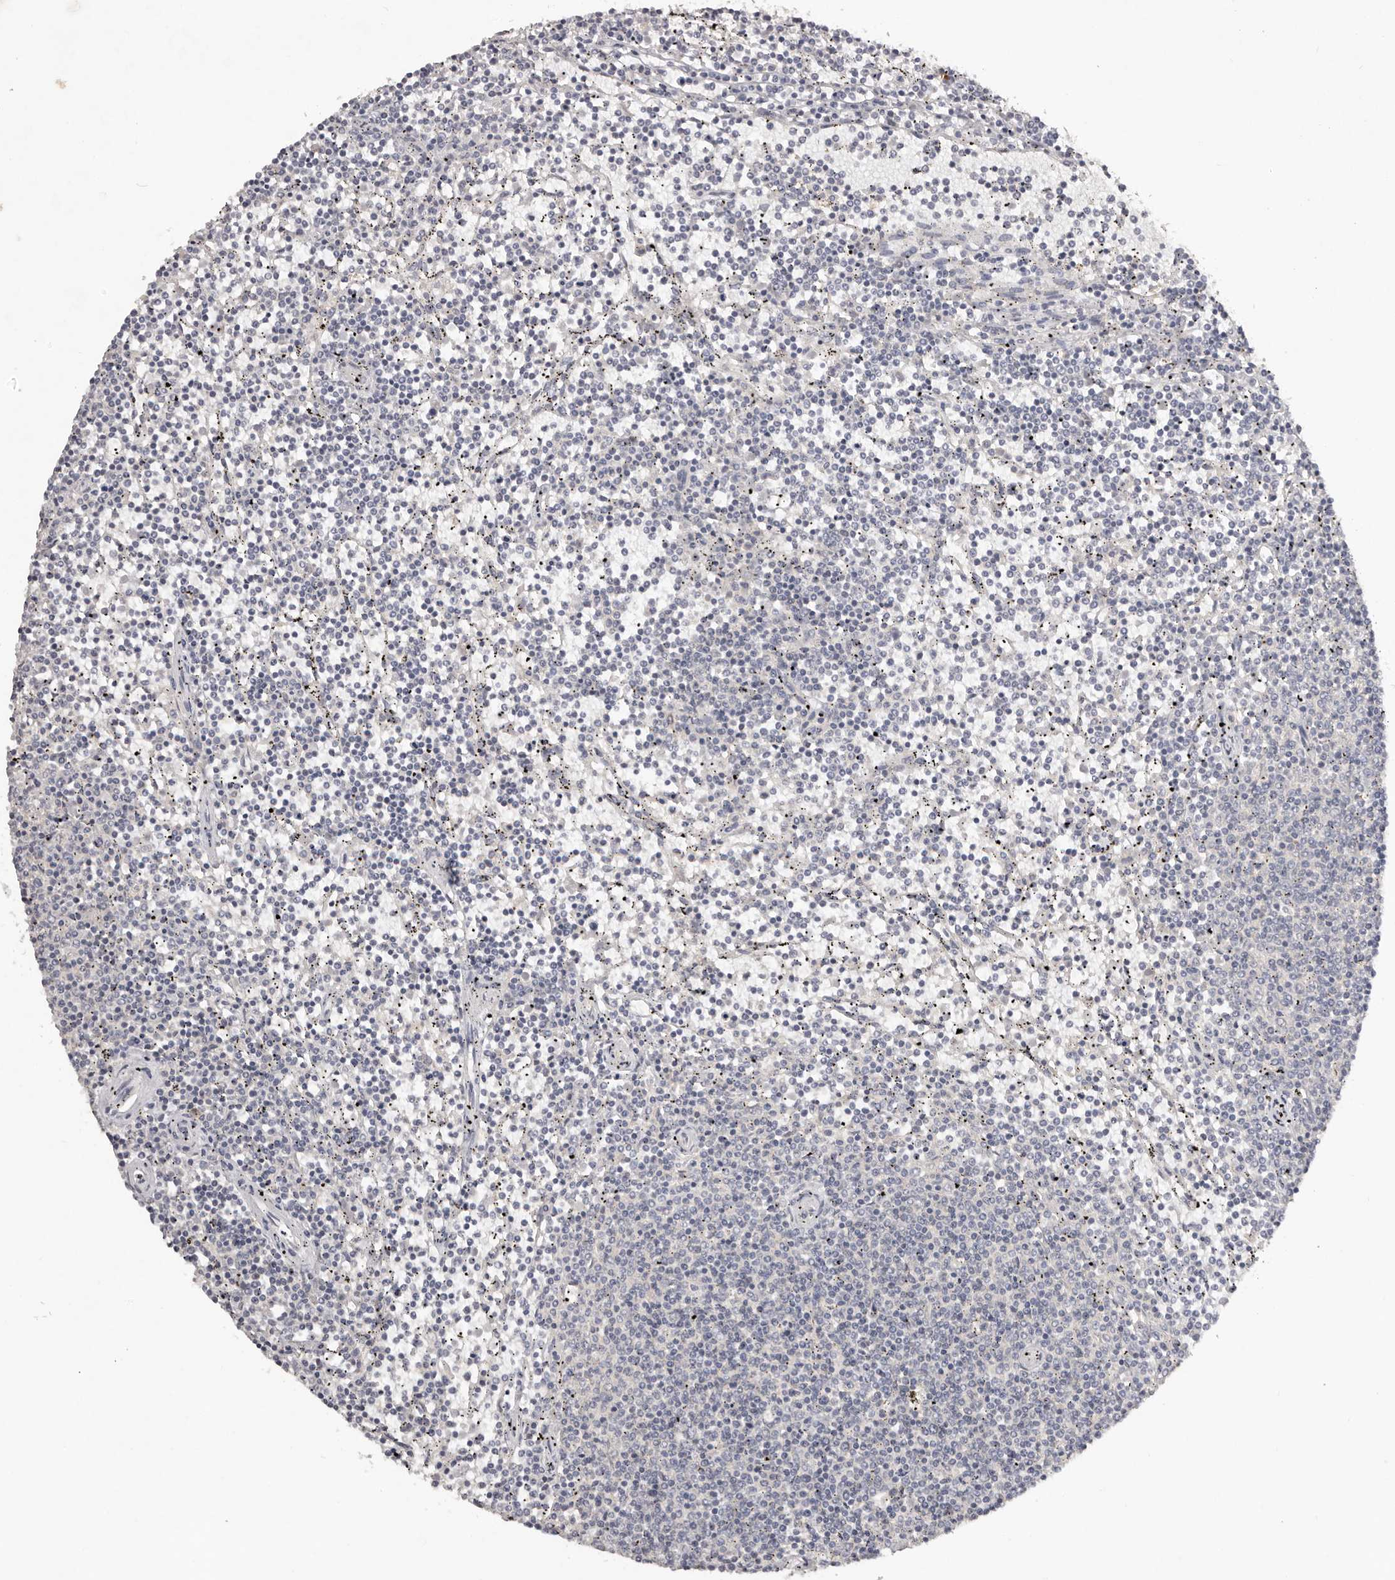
{"staining": {"intensity": "negative", "quantity": "none", "location": "none"}, "tissue": "lymphoma", "cell_type": "Tumor cells", "image_type": "cancer", "snomed": [{"axis": "morphology", "description": "Malignant lymphoma, non-Hodgkin's type, Low grade"}, {"axis": "topography", "description": "Spleen"}], "caption": "The immunohistochemistry photomicrograph has no significant positivity in tumor cells of lymphoma tissue. (IHC, brightfield microscopy, high magnification).", "gene": "SCUBE2", "patient": {"sex": "female", "age": 50}}